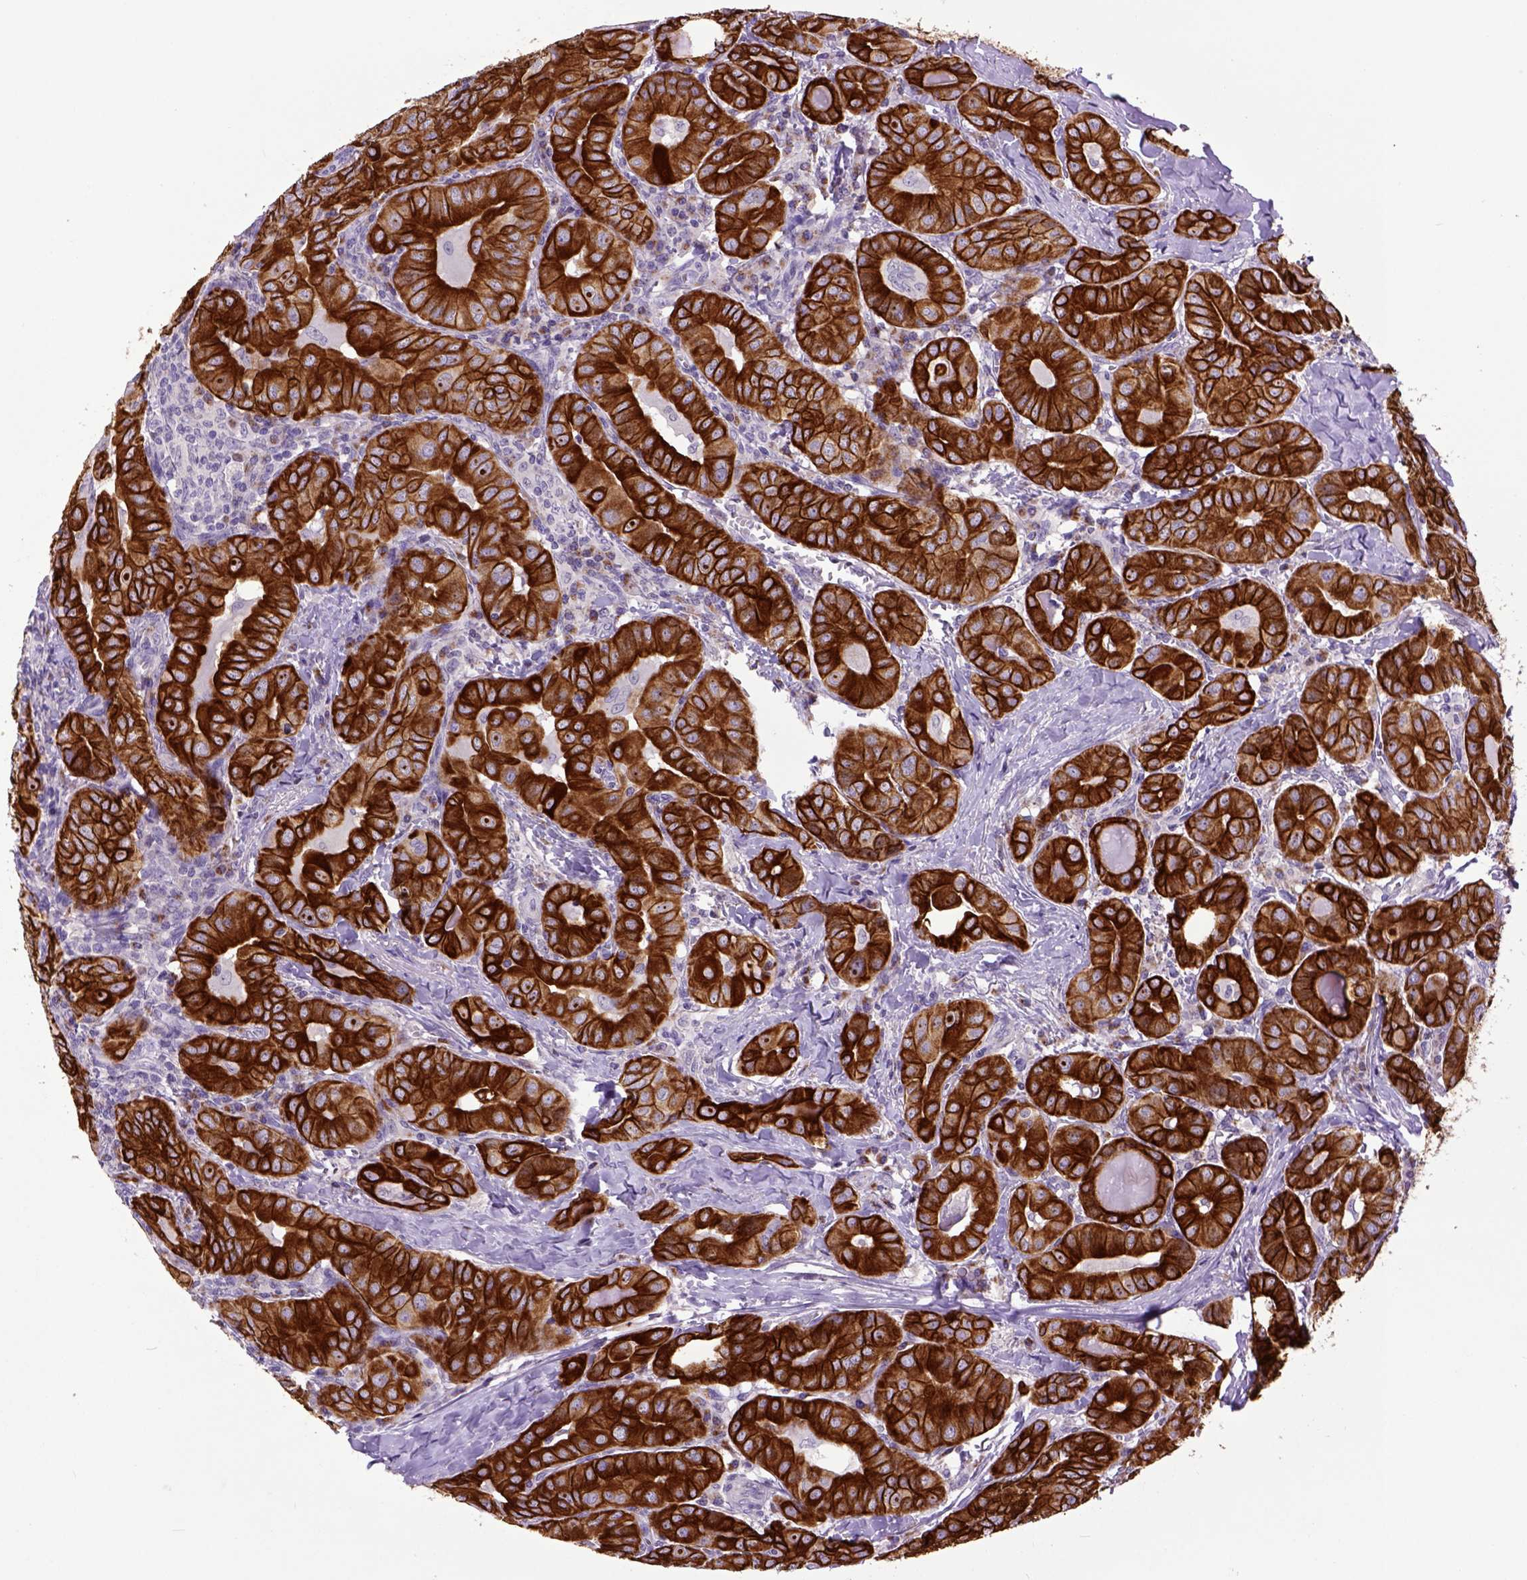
{"staining": {"intensity": "strong", "quantity": ">75%", "location": "cytoplasmic/membranous"}, "tissue": "thyroid cancer", "cell_type": "Tumor cells", "image_type": "cancer", "snomed": [{"axis": "morphology", "description": "Papillary adenocarcinoma, NOS"}, {"axis": "topography", "description": "Thyroid gland"}], "caption": "A high amount of strong cytoplasmic/membranous staining is identified in approximately >75% of tumor cells in thyroid cancer (papillary adenocarcinoma) tissue.", "gene": "RAB25", "patient": {"sex": "female", "age": 37}}